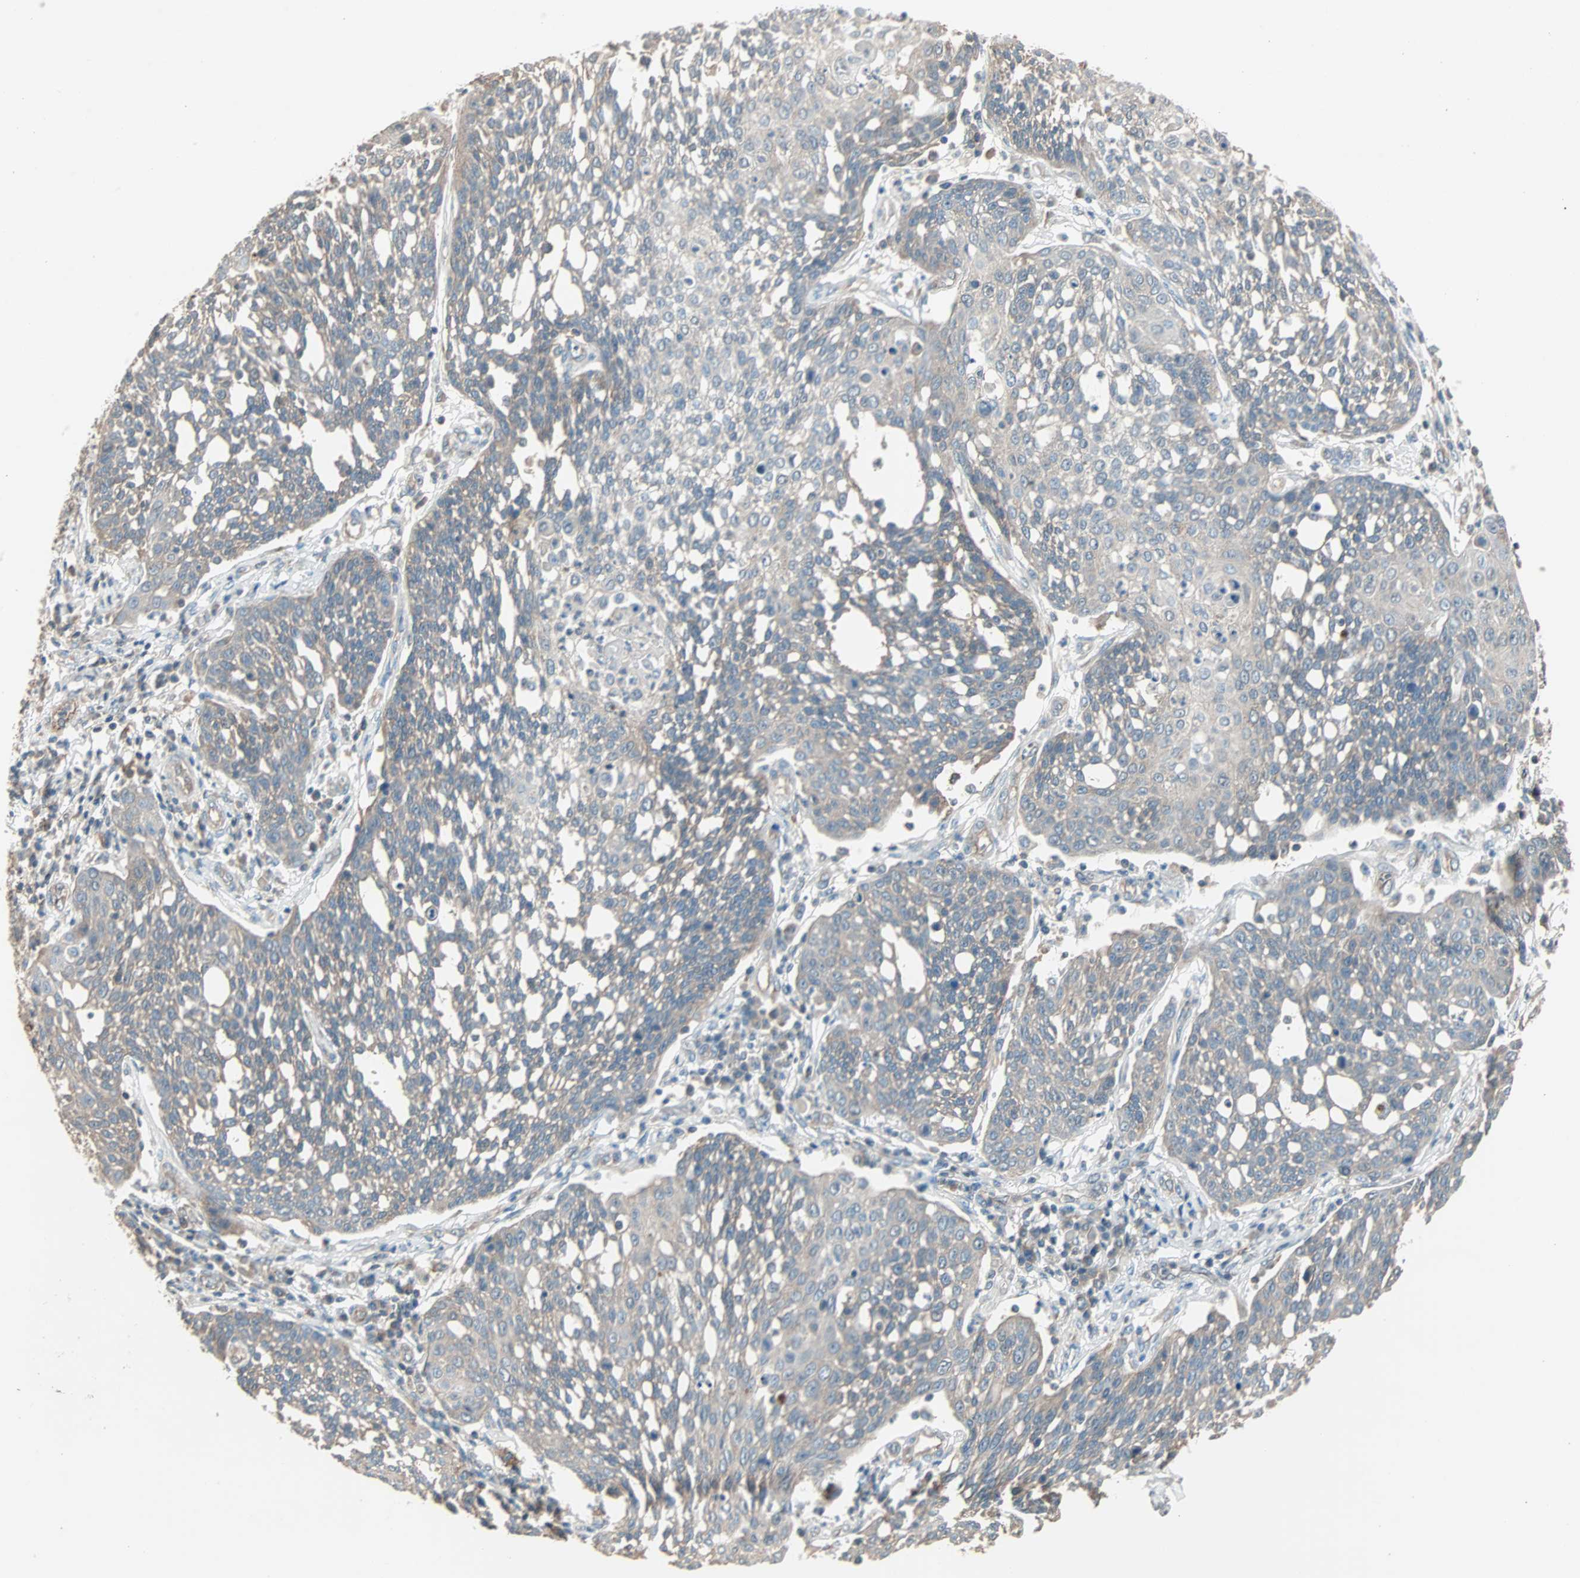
{"staining": {"intensity": "weak", "quantity": "25%-75%", "location": "cytoplasmic/membranous"}, "tissue": "cervical cancer", "cell_type": "Tumor cells", "image_type": "cancer", "snomed": [{"axis": "morphology", "description": "Squamous cell carcinoma, NOS"}, {"axis": "topography", "description": "Cervix"}], "caption": "Cervical squamous cell carcinoma stained with a brown dye demonstrates weak cytoplasmic/membranous positive expression in about 25%-75% of tumor cells.", "gene": "MAP3K21", "patient": {"sex": "female", "age": 34}}